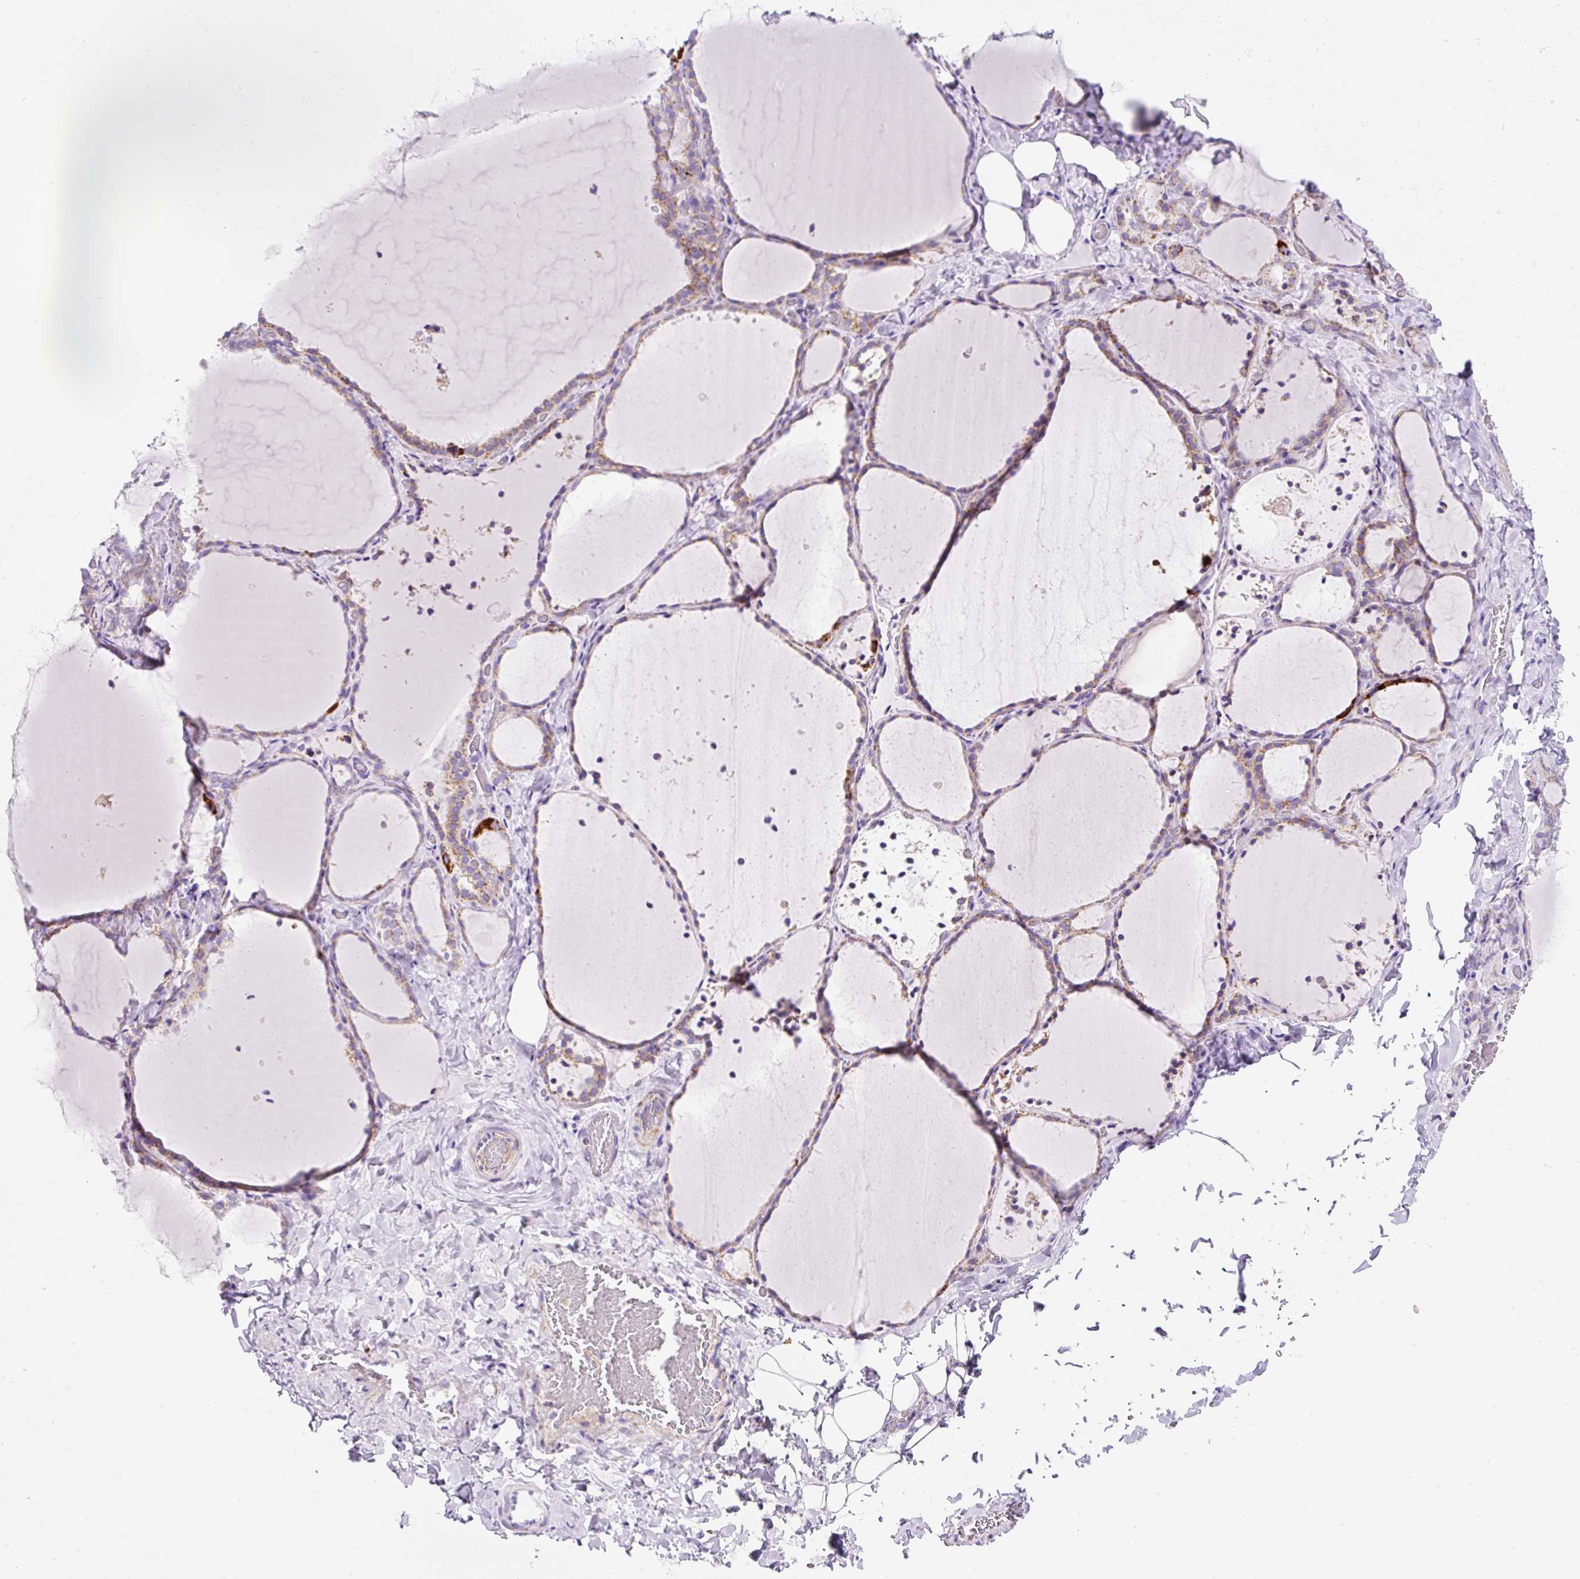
{"staining": {"intensity": "moderate", "quantity": ">75%", "location": "cytoplasmic/membranous"}, "tissue": "thyroid gland", "cell_type": "Glandular cells", "image_type": "normal", "snomed": [{"axis": "morphology", "description": "Normal tissue, NOS"}, {"axis": "topography", "description": "Thyroid gland"}], "caption": "Protein expression analysis of unremarkable thyroid gland reveals moderate cytoplasmic/membranous staining in approximately >75% of glandular cells.", "gene": "PLPP2", "patient": {"sex": "female", "age": 22}}